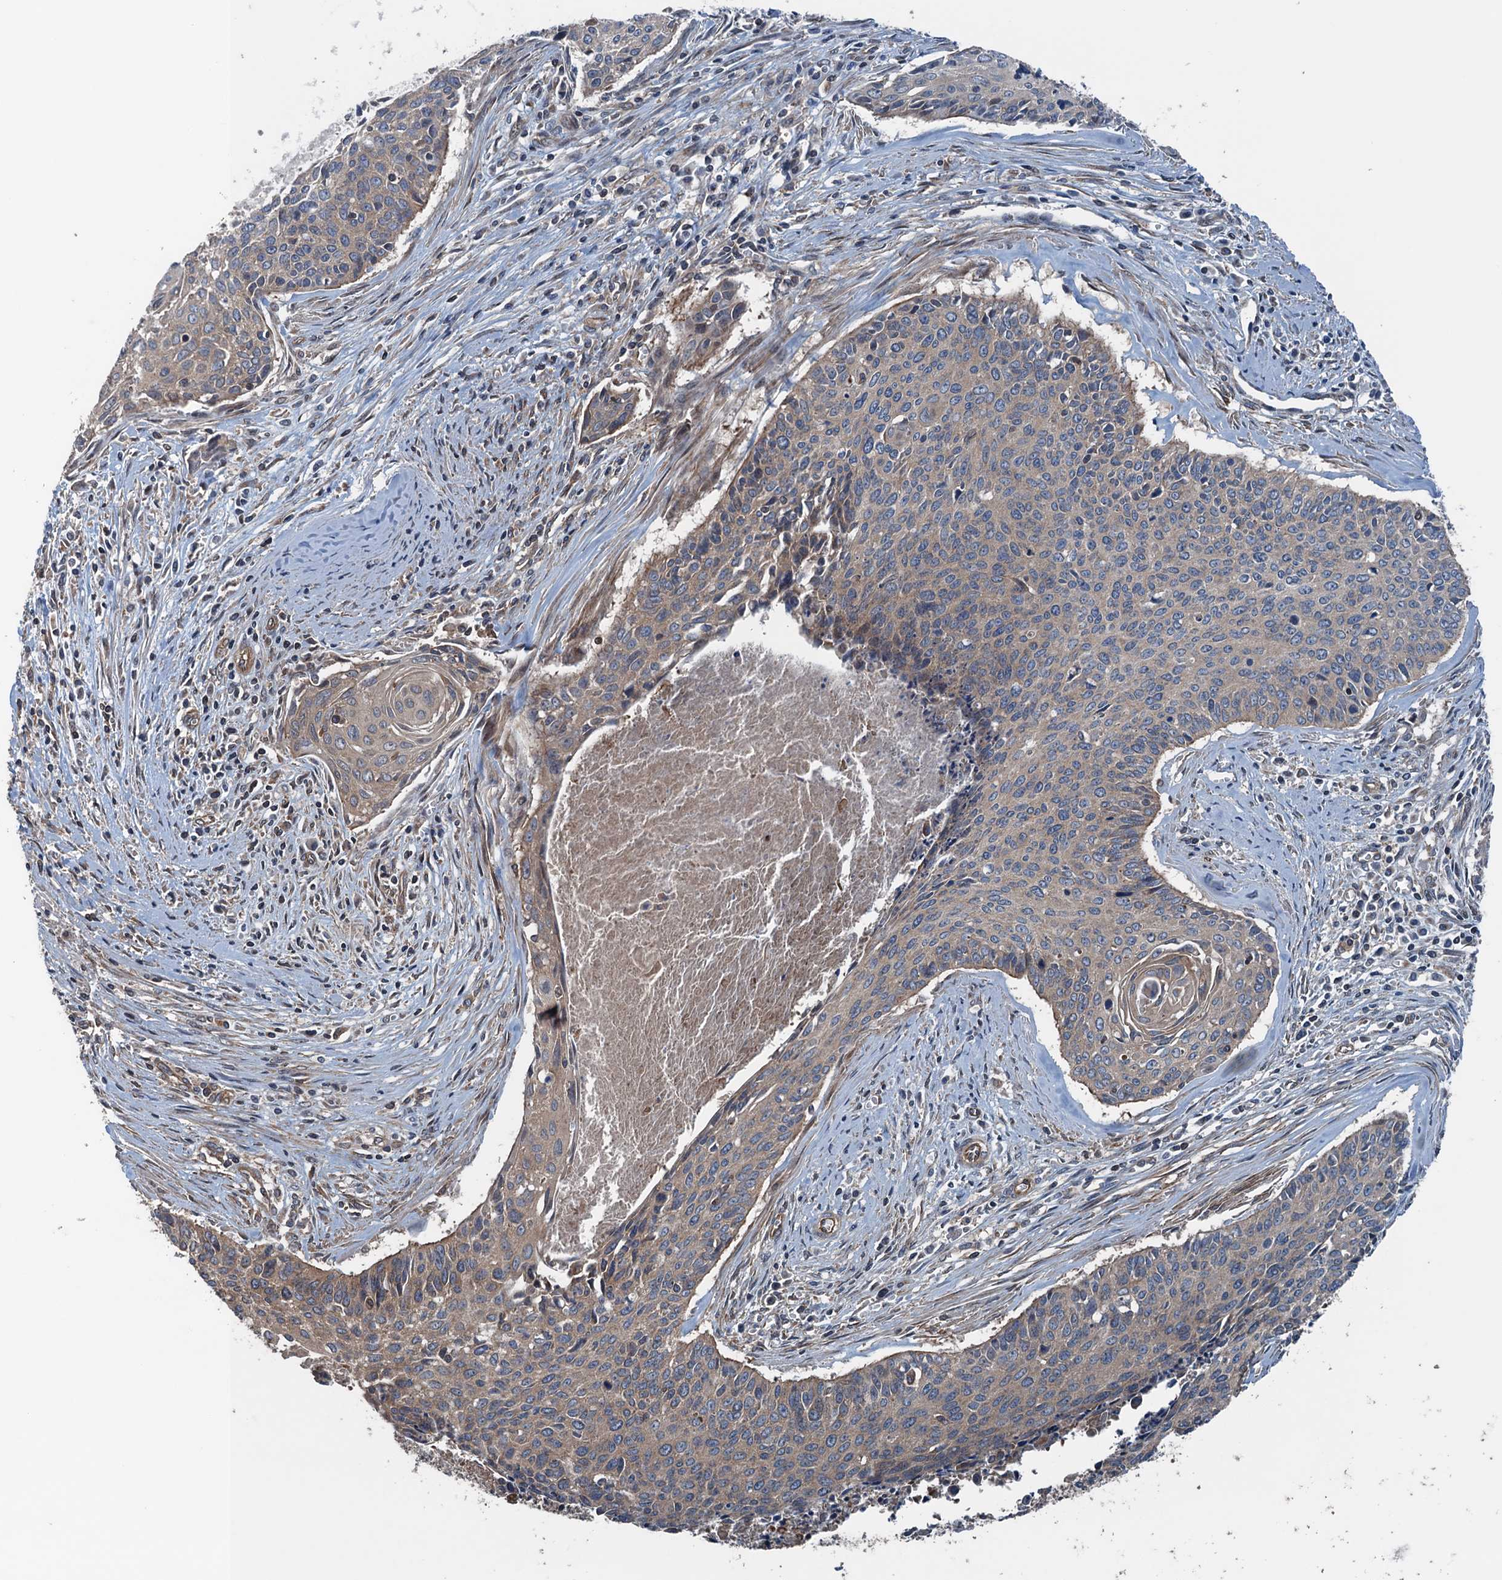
{"staining": {"intensity": "weak", "quantity": ">75%", "location": "cytoplasmic/membranous"}, "tissue": "cervical cancer", "cell_type": "Tumor cells", "image_type": "cancer", "snomed": [{"axis": "morphology", "description": "Squamous cell carcinoma, NOS"}, {"axis": "topography", "description": "Cervix"}], "caption": "Tumor cells demonstrate low levels of weak cytoplasmic/membranous expression in approximately >75% of cells in squamous cell carcinoma (cervical). The staining is performed using DAB (3,3'-diaminobenzidine) brown chromogen to label protein expression. The nuclei are counter-stained blue using hematoxylin.", "gene": "TRAPPC8", "patient": {"sex": "female", "age": 55}}